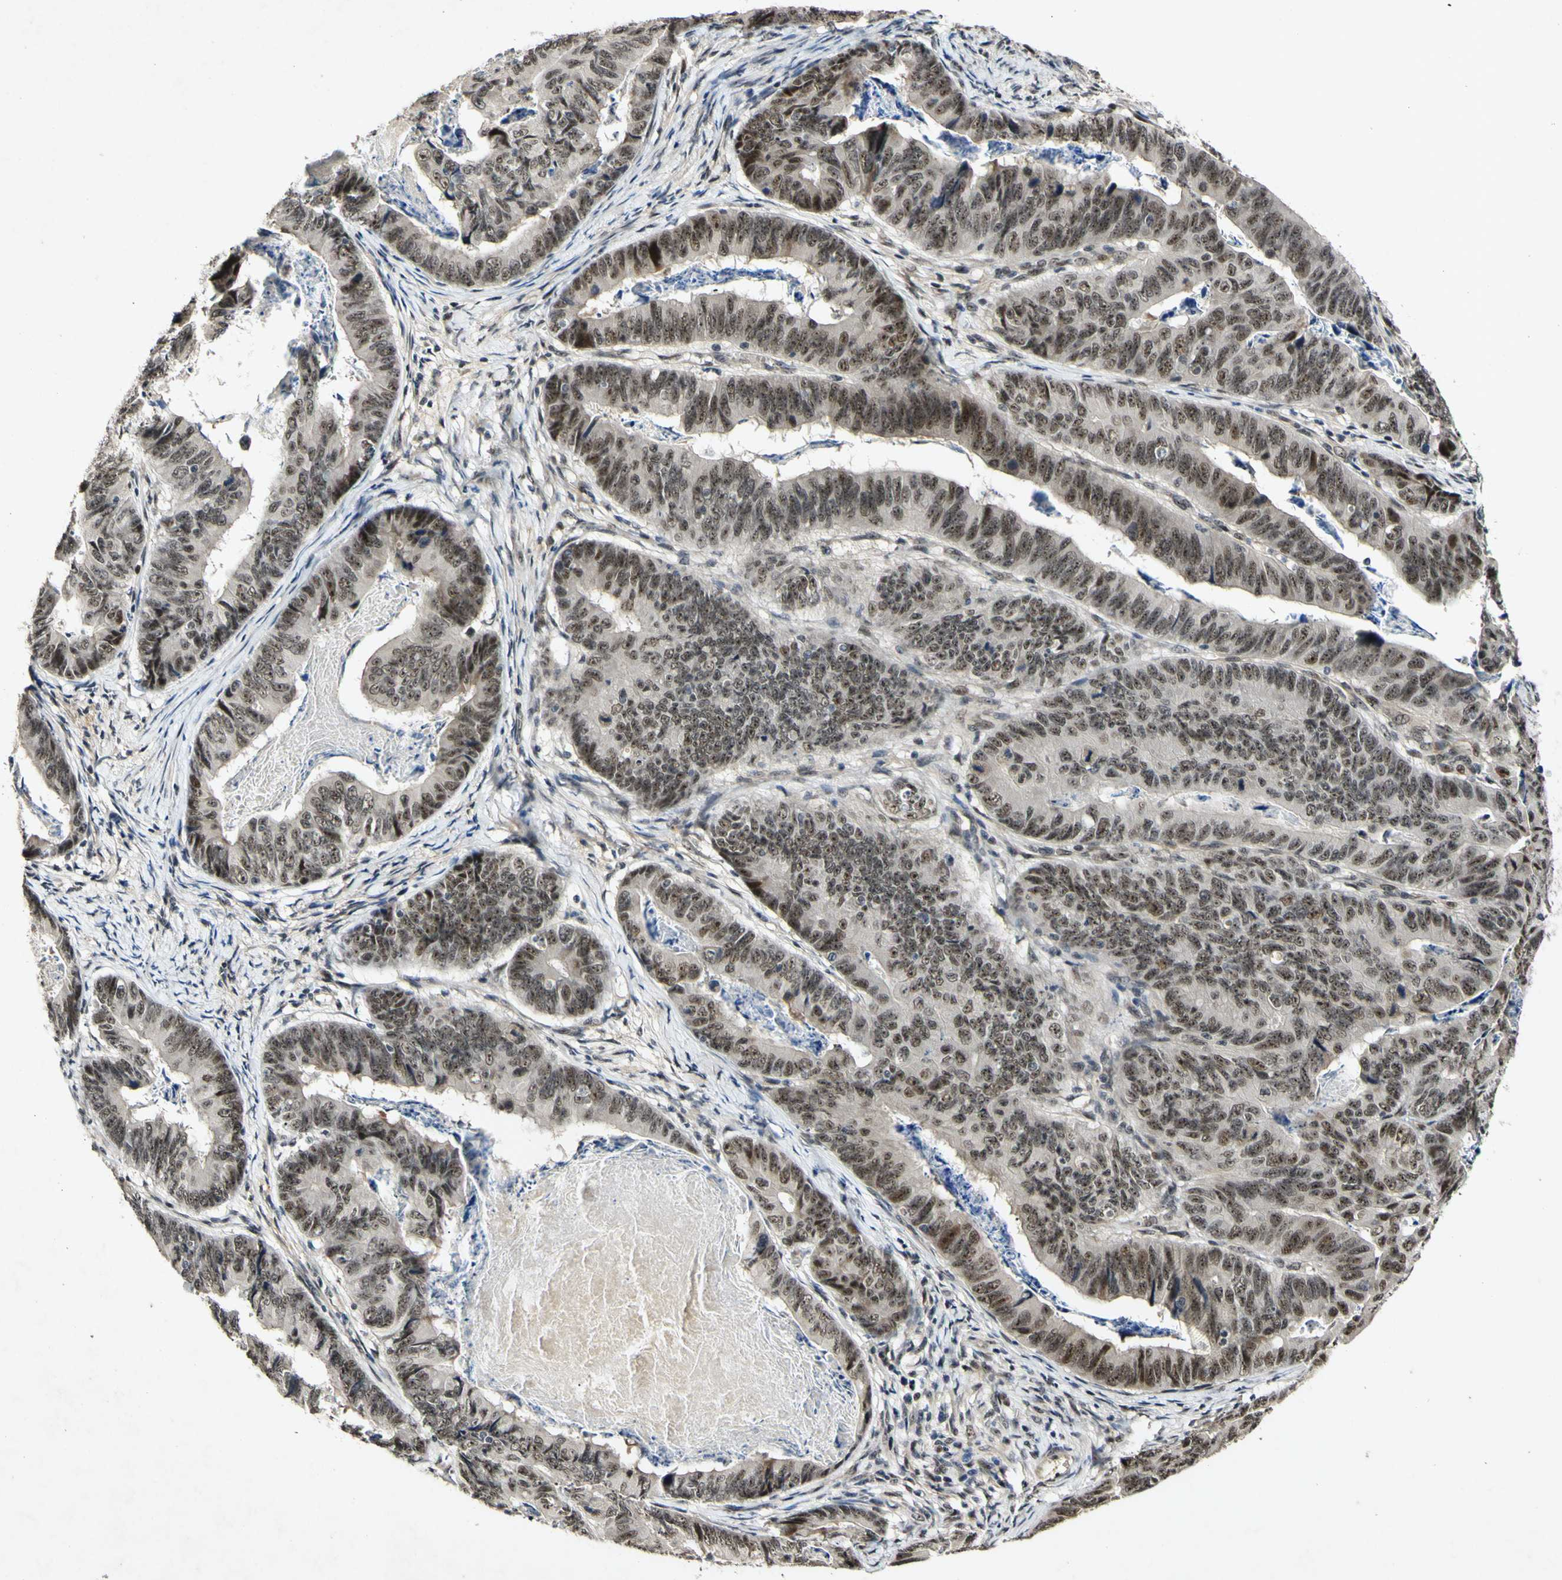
{"staining": {"intensity": "moderate", "quantity": ">75%", "location": "nuclear"}, "tissue": "stomach cancer", "cell_type": "Tumor cells", "image_type": "cancer", "snomed": [{"axis": "morphology", "description": "Adenocarcinoma, NOS"}, {"axis": "topography", "description": "Stomach, lower"}], "caption": "This is an image of IHC staining of stomach adenocarcinoma, which shows moderate positivity in the nuclear of tumor cells.", "gene": "POLR2F", "patient": {"sex": "male", "age": 77}}